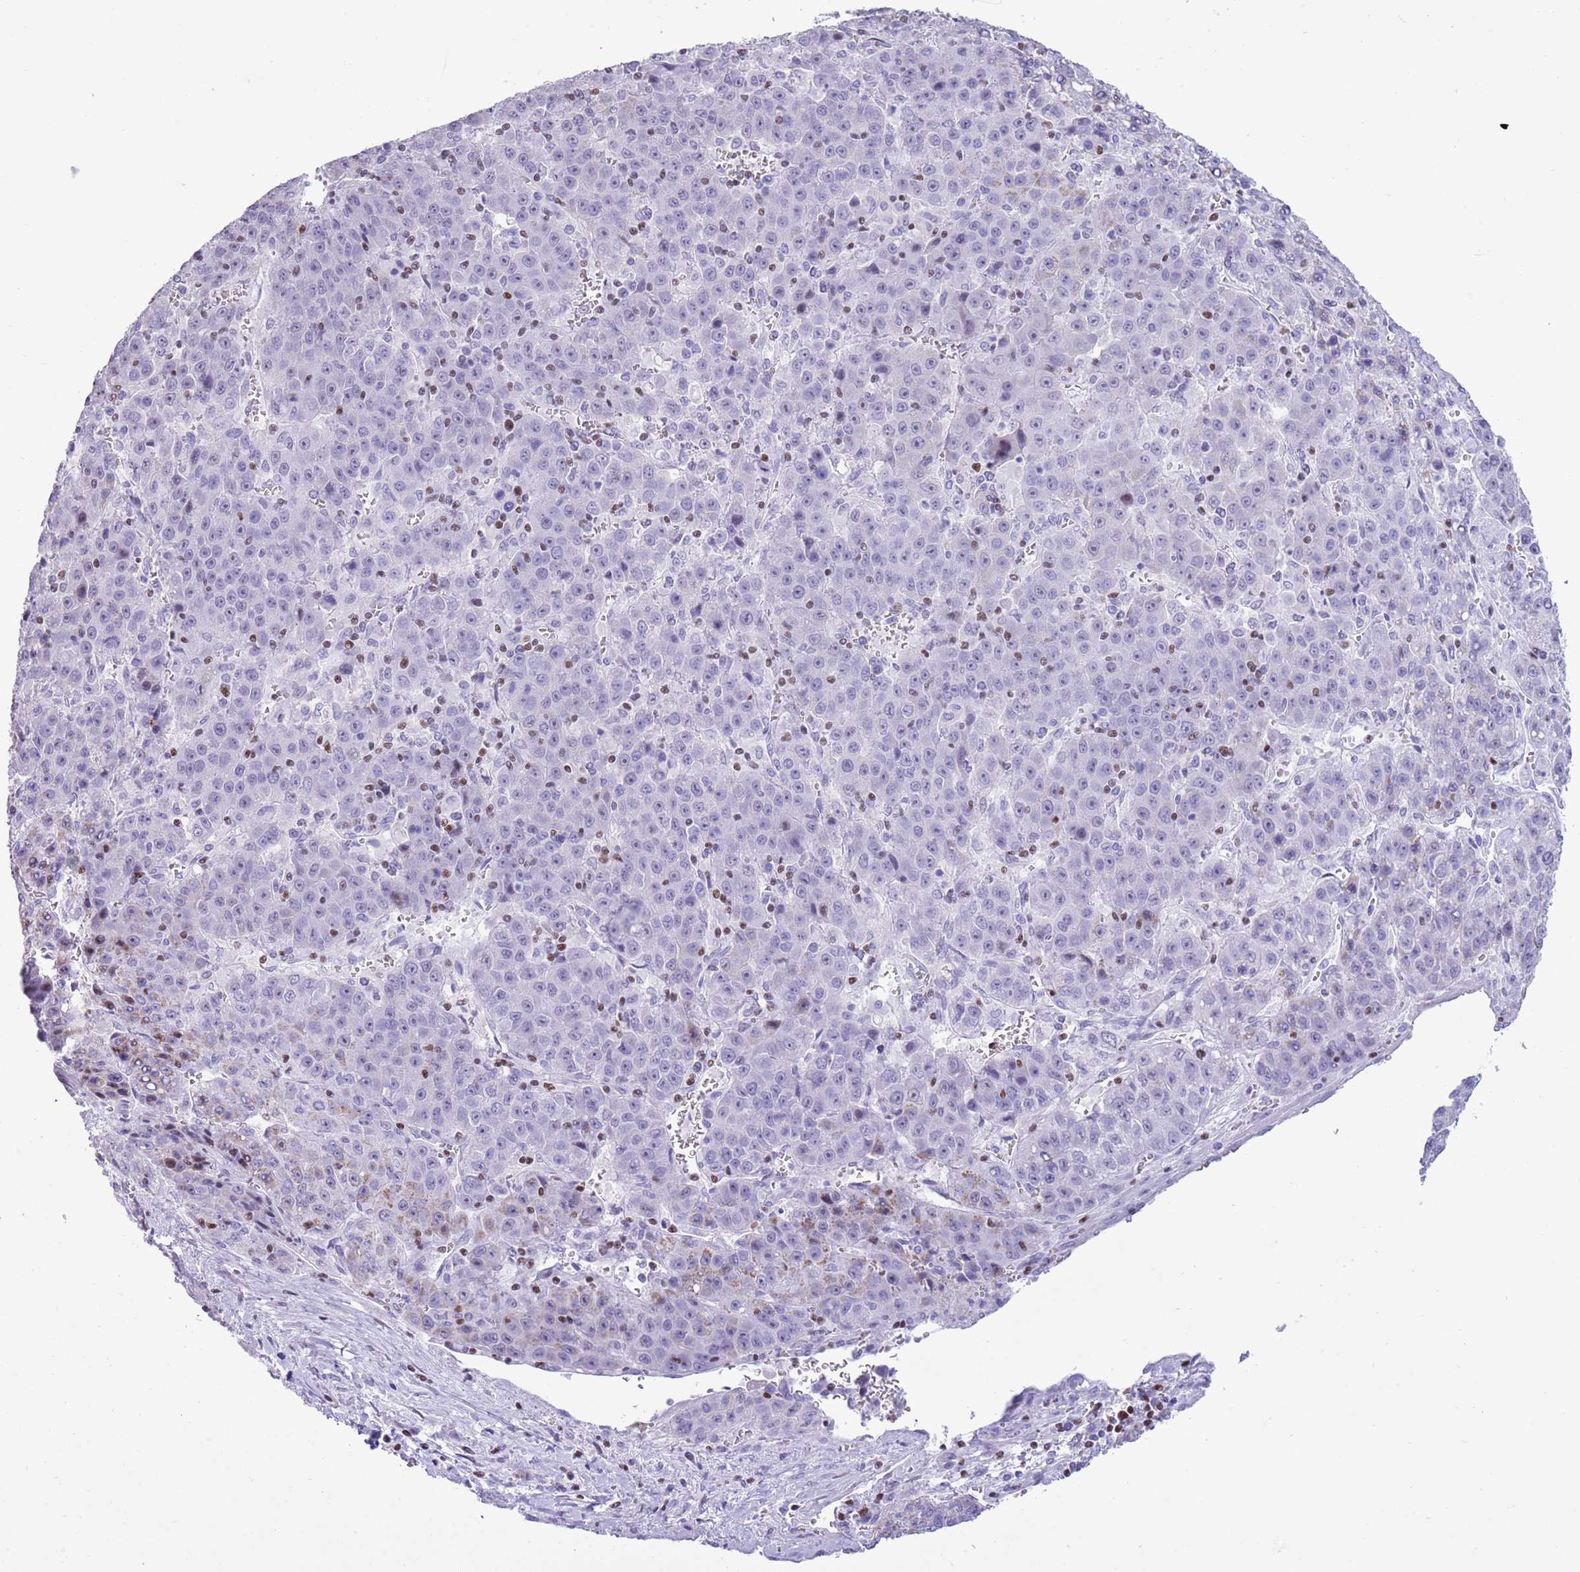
{"staining": {"intensity": "negative", "quantity": "none", "location": "none"}, "tissue": "liver cancer", "cell_type": "Tumor cells", "image_type": "cancer", "snomed": [{"axis": "morphology", "description": "Carcinoma, Hepatocellular, NOS"}, {"axis": "topography", "description": "Liver"}], "caption": "Liver hepatocellular carcinoma was stained to show a protein in brown. There is no significant positivity in tumor cells. (Stains: DAB (3,3'-diaminobenzidine) immunohistochemistry with hematoxylin counter stain, Microscopy: brightfield microscopy at high magnification).", "gene": "BCL11B", "patient": {"sex": "female", "age": 53}}